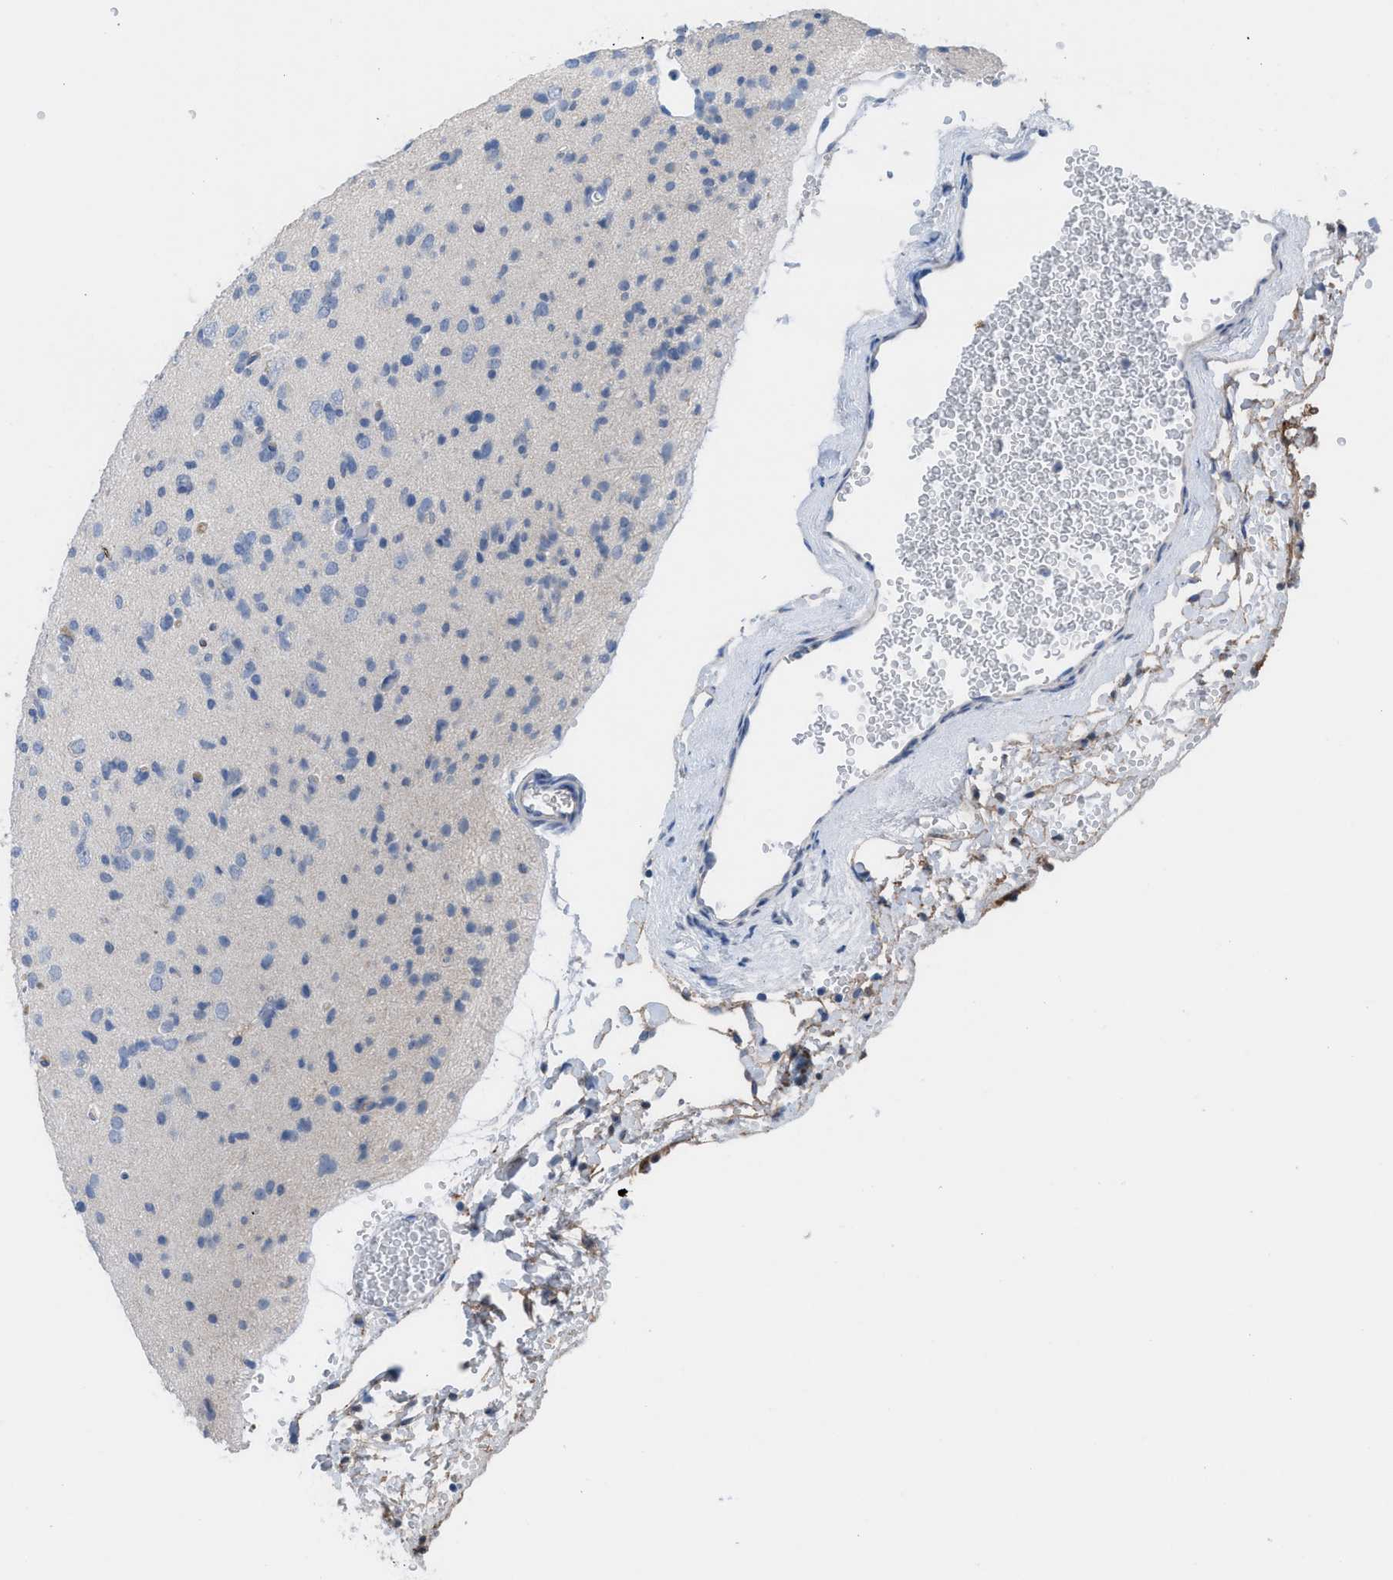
{"staining": {"intensity": "negative", "quantity": "none", "location": "none"}, "tissue": "glioma", "cell_type": "Tumor cells", "image_type": "cancer", "snomed": [{"axis": "morphology", "description": "Glioma, malignant, Low grade"}, {"axis": "topography", "description": "Brain"}], "caption": "This is a histopathology image of IHC staining of glioma, which shows no staining in tumor cells.", "gene": "HPX", "patient": {"sex": "female", "age": 22}}